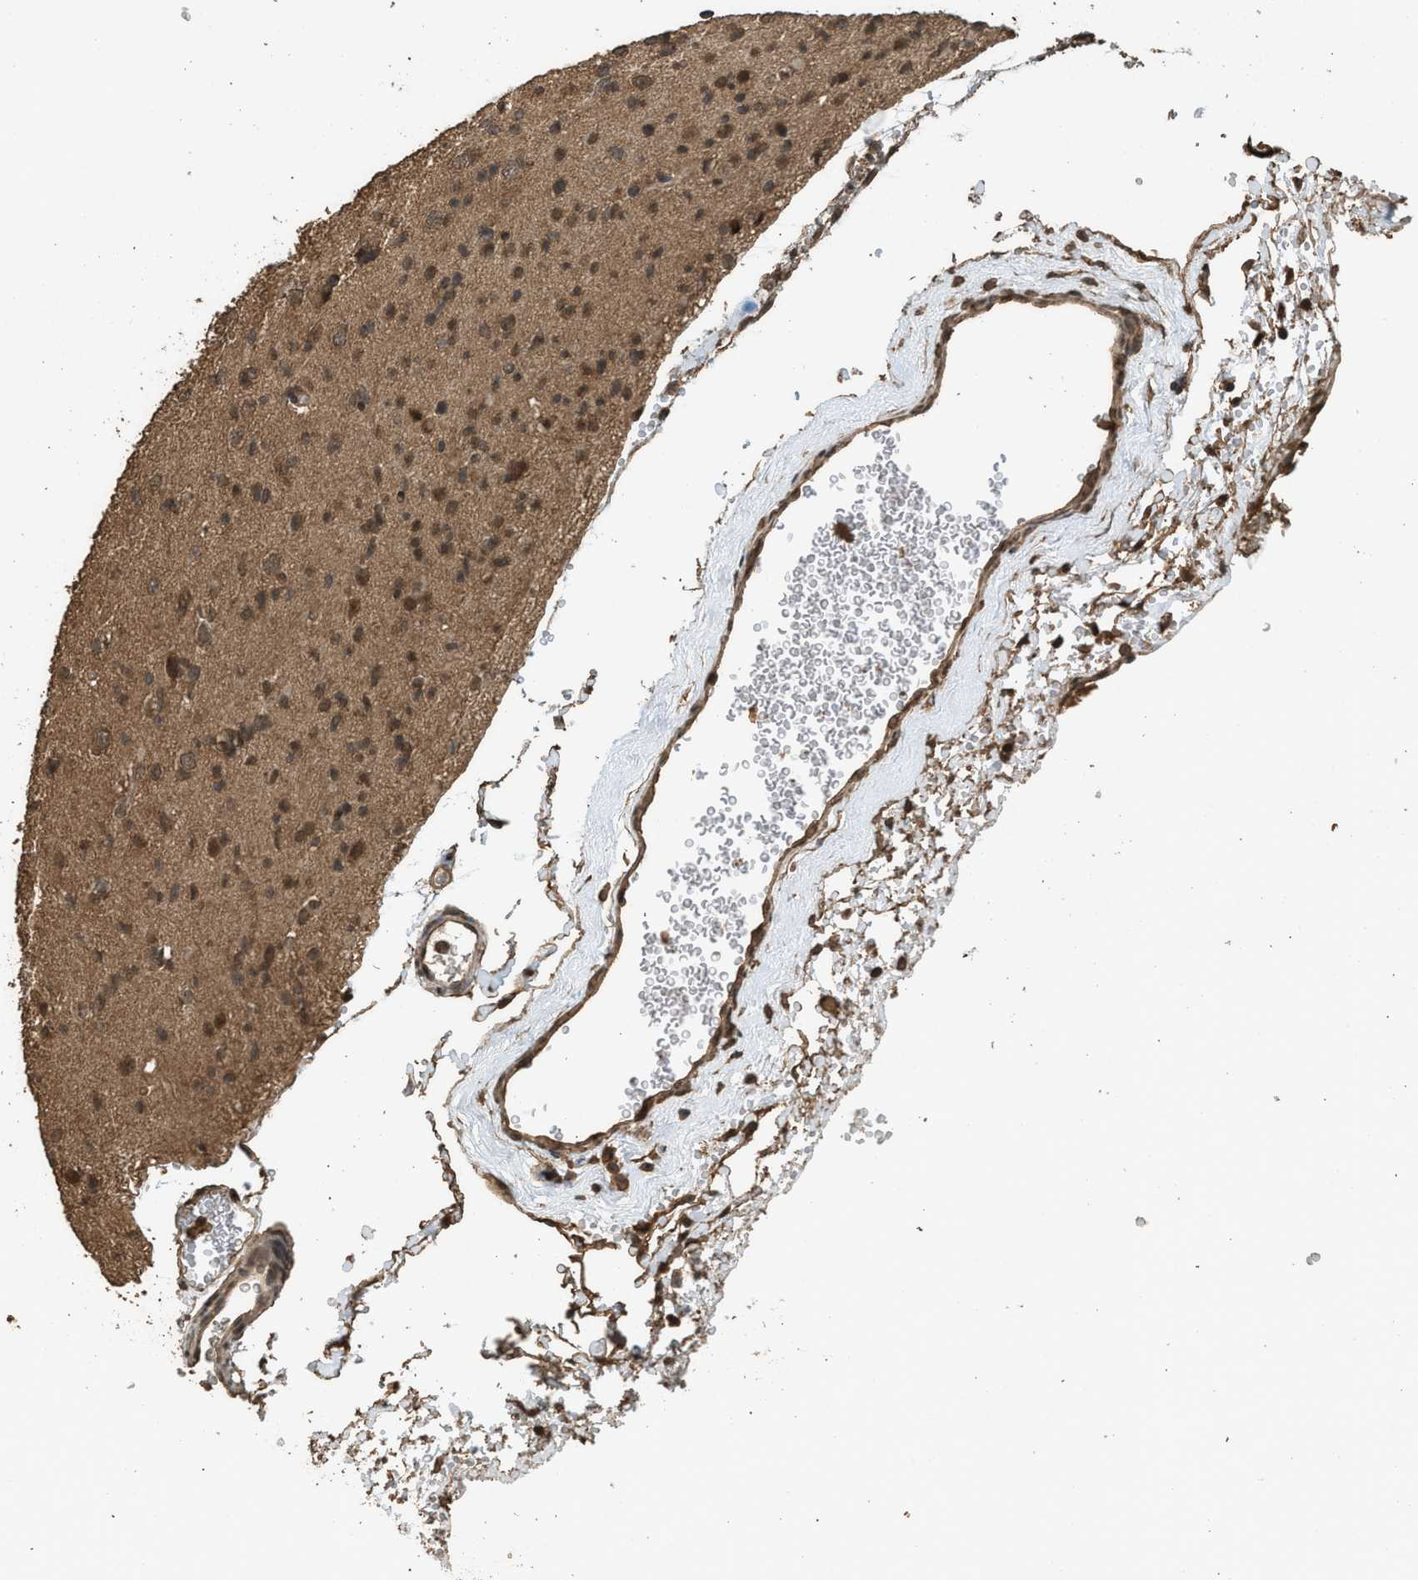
{"staining": {"intensity": "moderate", "quantity": ">75%", "location": "cytoplasmic/membranous,nuclear"}, "tissue": "glioma", "cell_type": "Tumor cells", "image_type": "cancer", "snomed": [{"axis": "morphology", "description": "Glioma, malignant, Low grade"}, {"axis": "topography", "description": "Brain"}], "caption": "Moderate cytoplasmic/membranous and nuclear positivity for a protein is identified in about >75% of tumor cells of malignant low-grade glioma using IHC.", "gene": "MYBL2", "patient": {"sex": "female", "age": 22}}